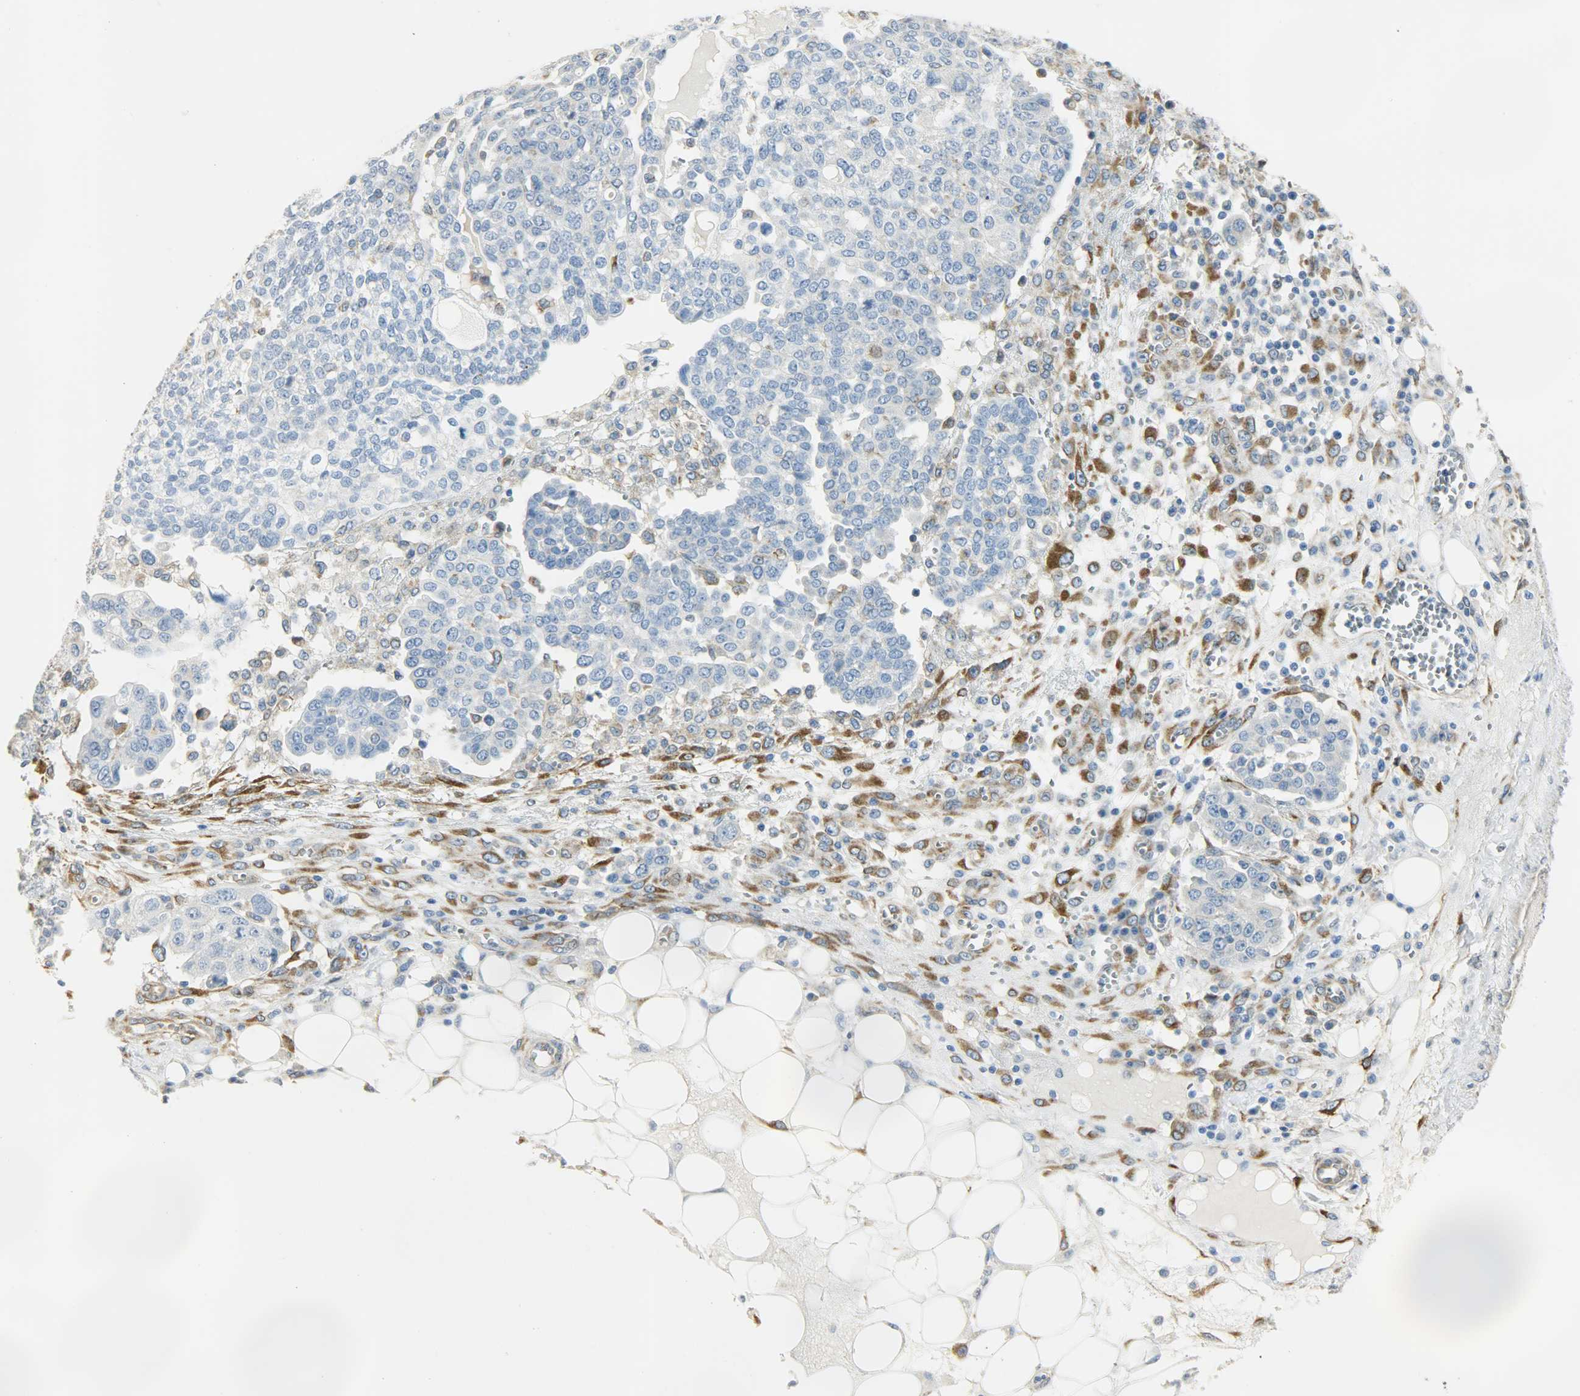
{"staining": {"intensity": "negative", "quantity": "none", "location": "none"}, "tissue": "ovarian cancer", "cell_type": "Tumor cells", "image_type": "cancer", "snomed": [{"axis": "morphology", "description": "Cystadenocarcinoma, serous, NOS"}, {"axis": "topography", "description": "Soft tissue"}, {"axis": "topography", "description": "Ovary"}], "caption": "Tumor cells are negative for brown protein staining in ovarian cancer. (DAB immunohistochemistry visualized using brightfield microscopy, high magnification).", "gene": "PKD2", "patient": {"sex": "female", "age": 57}}